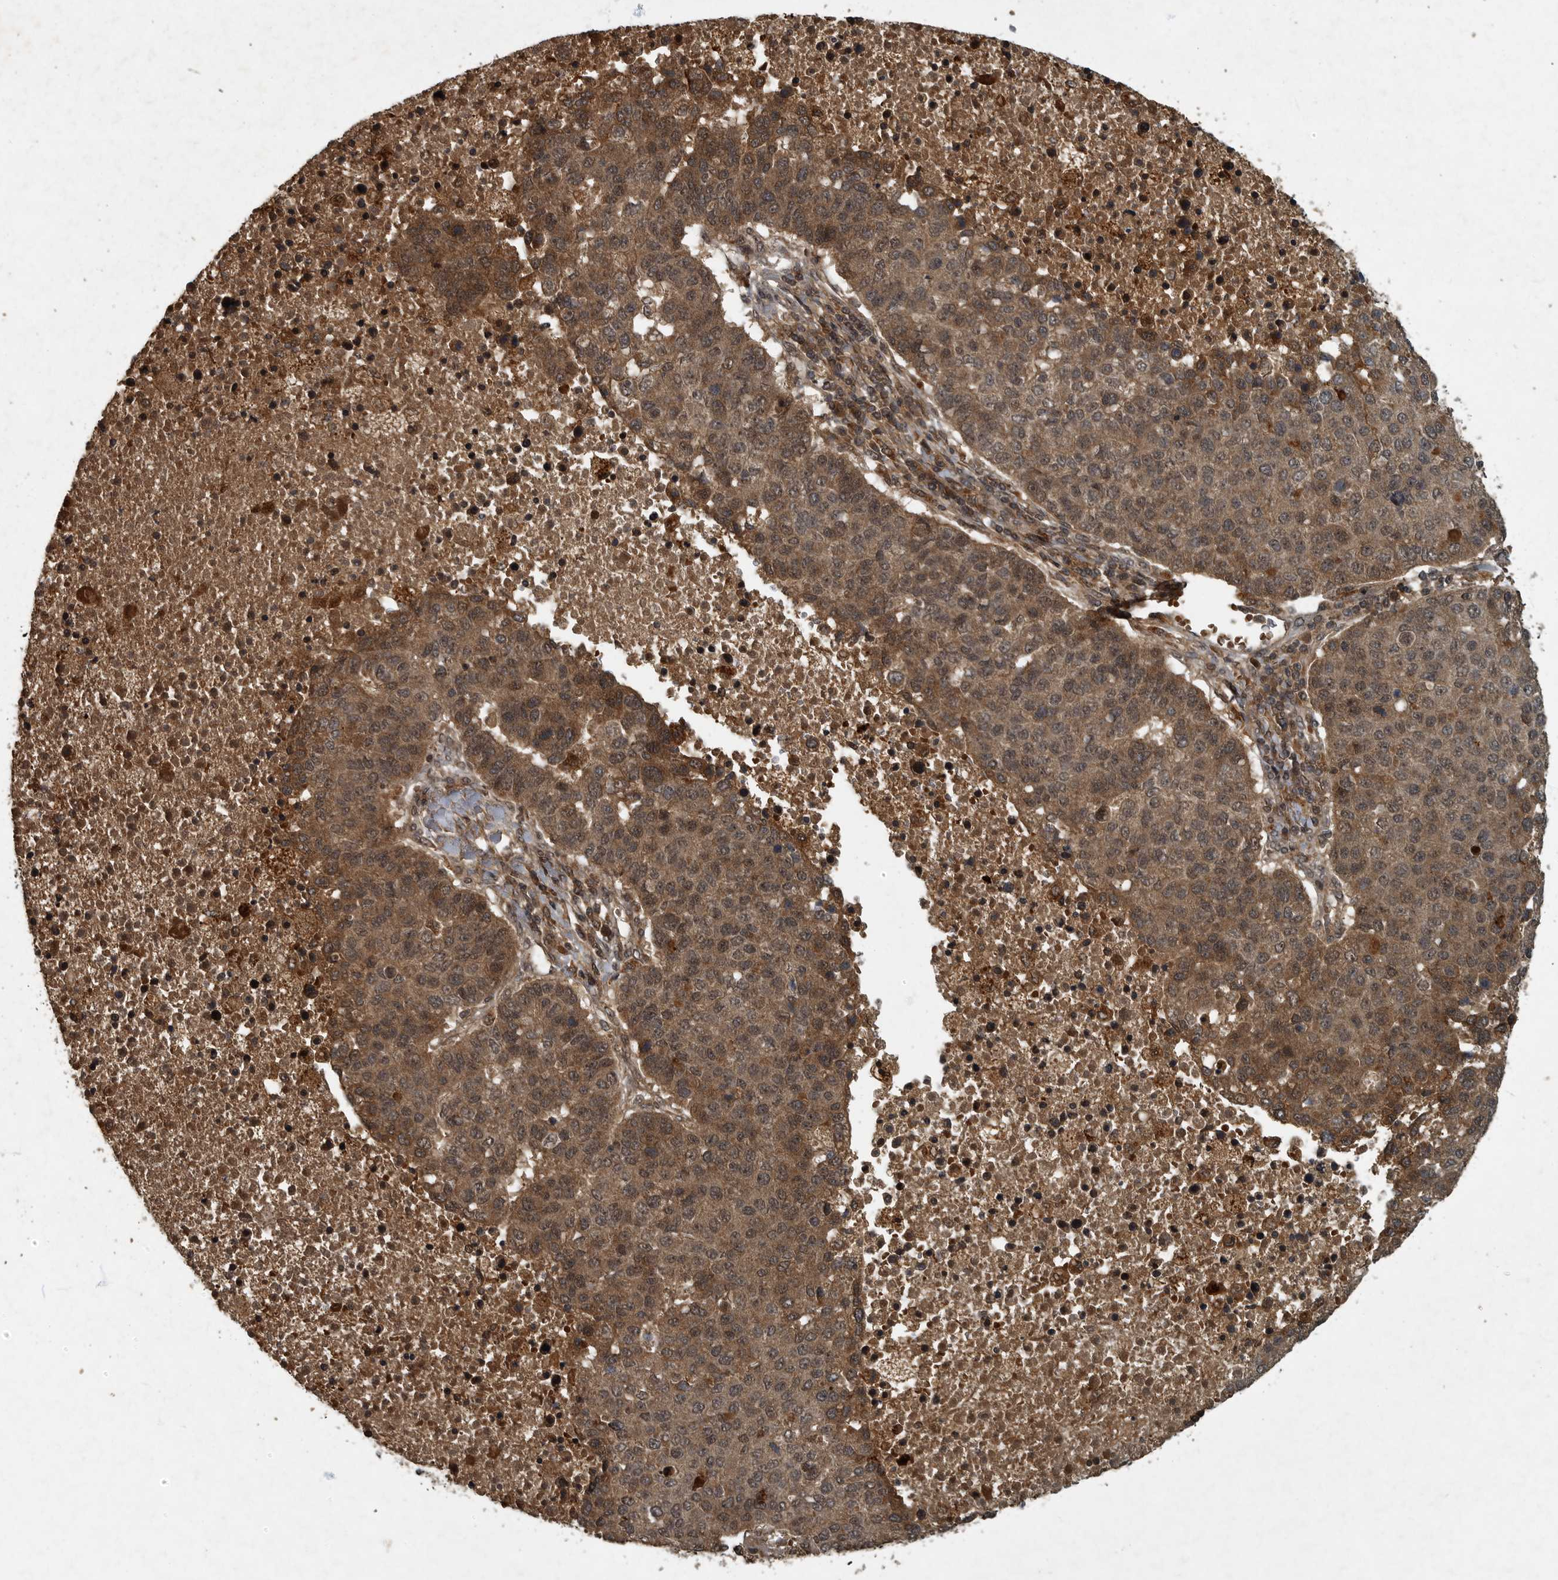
{"staining": {"intensity": "moderate", "quantity": ">75%", "location": "cytoplasmic/membranous,nuclear"}, "tissue": "pancreatic cancer", "cell_type": "Tumor cells", "image_type": "cancer", "snomed": [{"axis": "morphology", "description": "Adenocarcinoma, NOS"}, {"axis": "topography", "description": "Pancreas"}], "caption": "Adenocarcinoma (pancreatic) tissue displays moderate cytoplasmic/membranous and nuclear staining in approximately >75% of tumor cells The staining was performed using DAB (3,3'-diaminobenzidine), with brown indicating positive protein expression. Nuclei are stained blue with hematoxylin.", "gene": "FOXO1", "patient": {"sex": "female", "age": 61}}